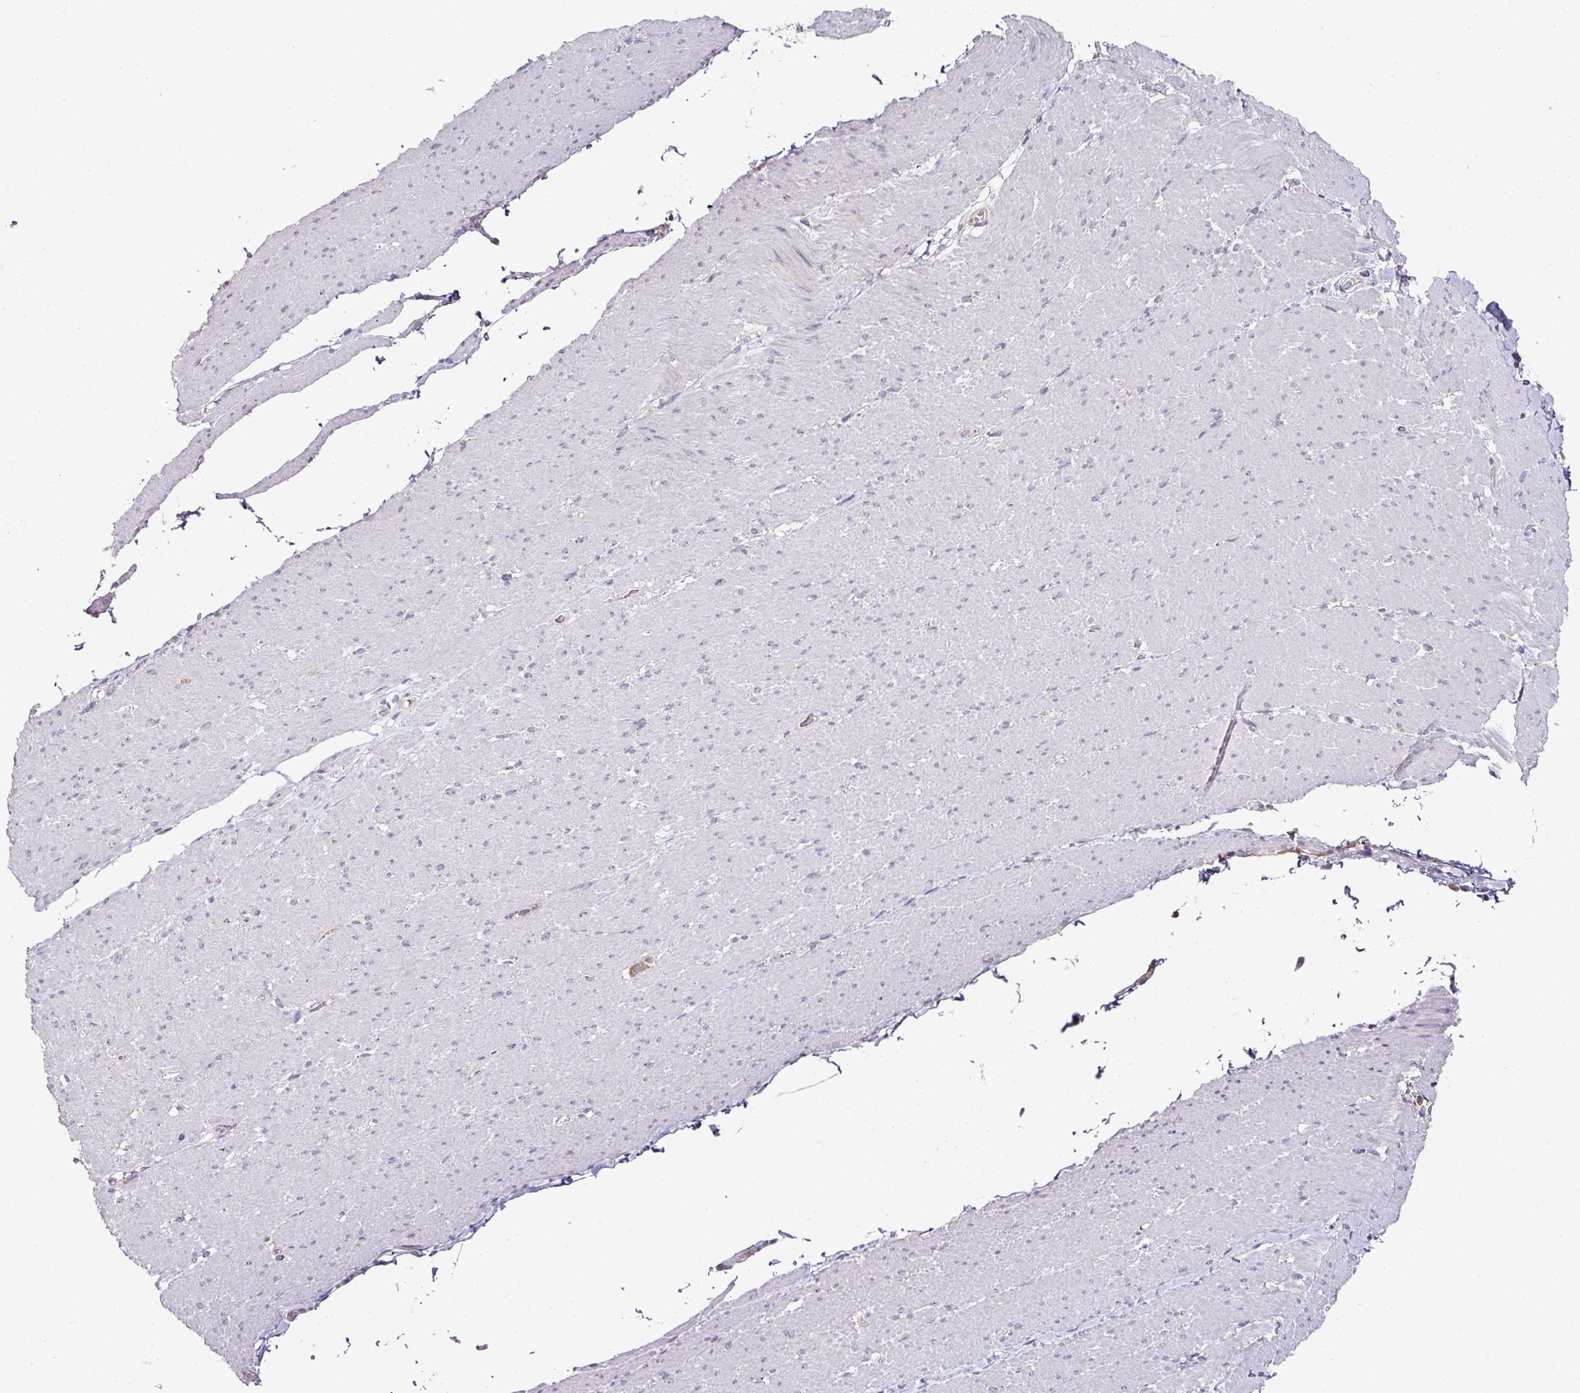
{"staining": {"intensity": "negative", "quantity": "none", "location": "none"}, "tissue": "smooth muscle", "cell_type": "Smooth muscle cells", "image_type": "normal", "snomed": [{"axis": "morphology", "description": "Normal tissue, NOS"}, {"axis": "topography", "description": "Smooth muscle"}, {"axis": "topography", "description": "Rectum"}], "caption": "The histopathology image shows no staining of smooth muscle cells in benign smooth muscle. (Immunohistochemistry, brightfield microscopy, high magnification).", "gene": "SKIC2", "patient": {"sex": "male", "age": 53}}